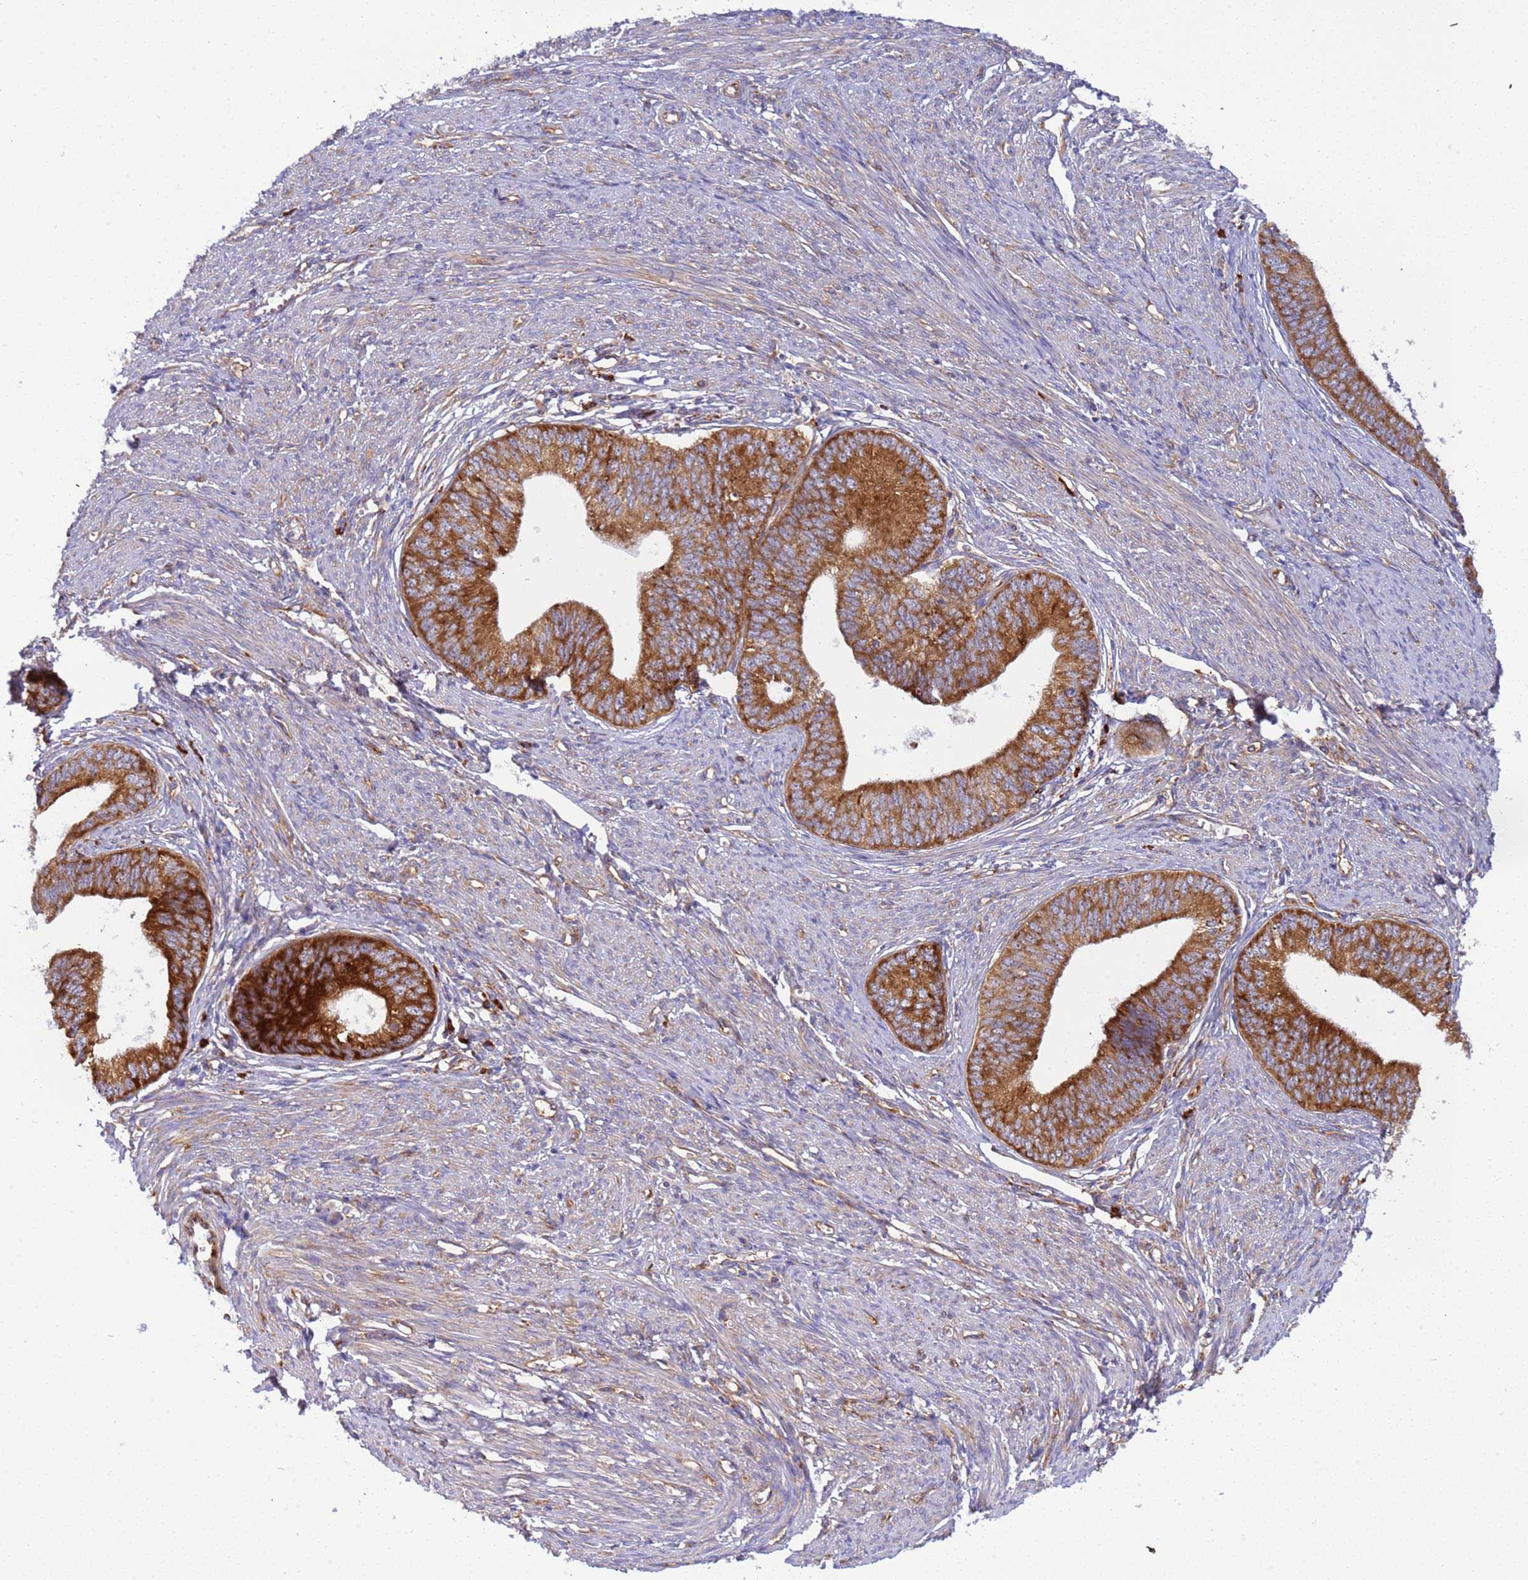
{"staining": {"intensity": "strong", "quantity": ">75%", "location": "cytoplasmic/membranous"}, "tissue": "endometrial cancer", "cell_type": "Tumor cells", "image_type": "cancer", "snomed": [{"axis": "morphology", "description": "Adenocarcinoma, NOS"}, {"axis": "topography", "description": "Endometrium"}], "caption": "There is high levels of strong cytoplasmic/membranous positivity in tumor cells of endometrial cancer, as demonstrated by immunohistochemical staining (brown color).", "gene": "RPL36", "patient": {"sex": "female", "age": 68}}